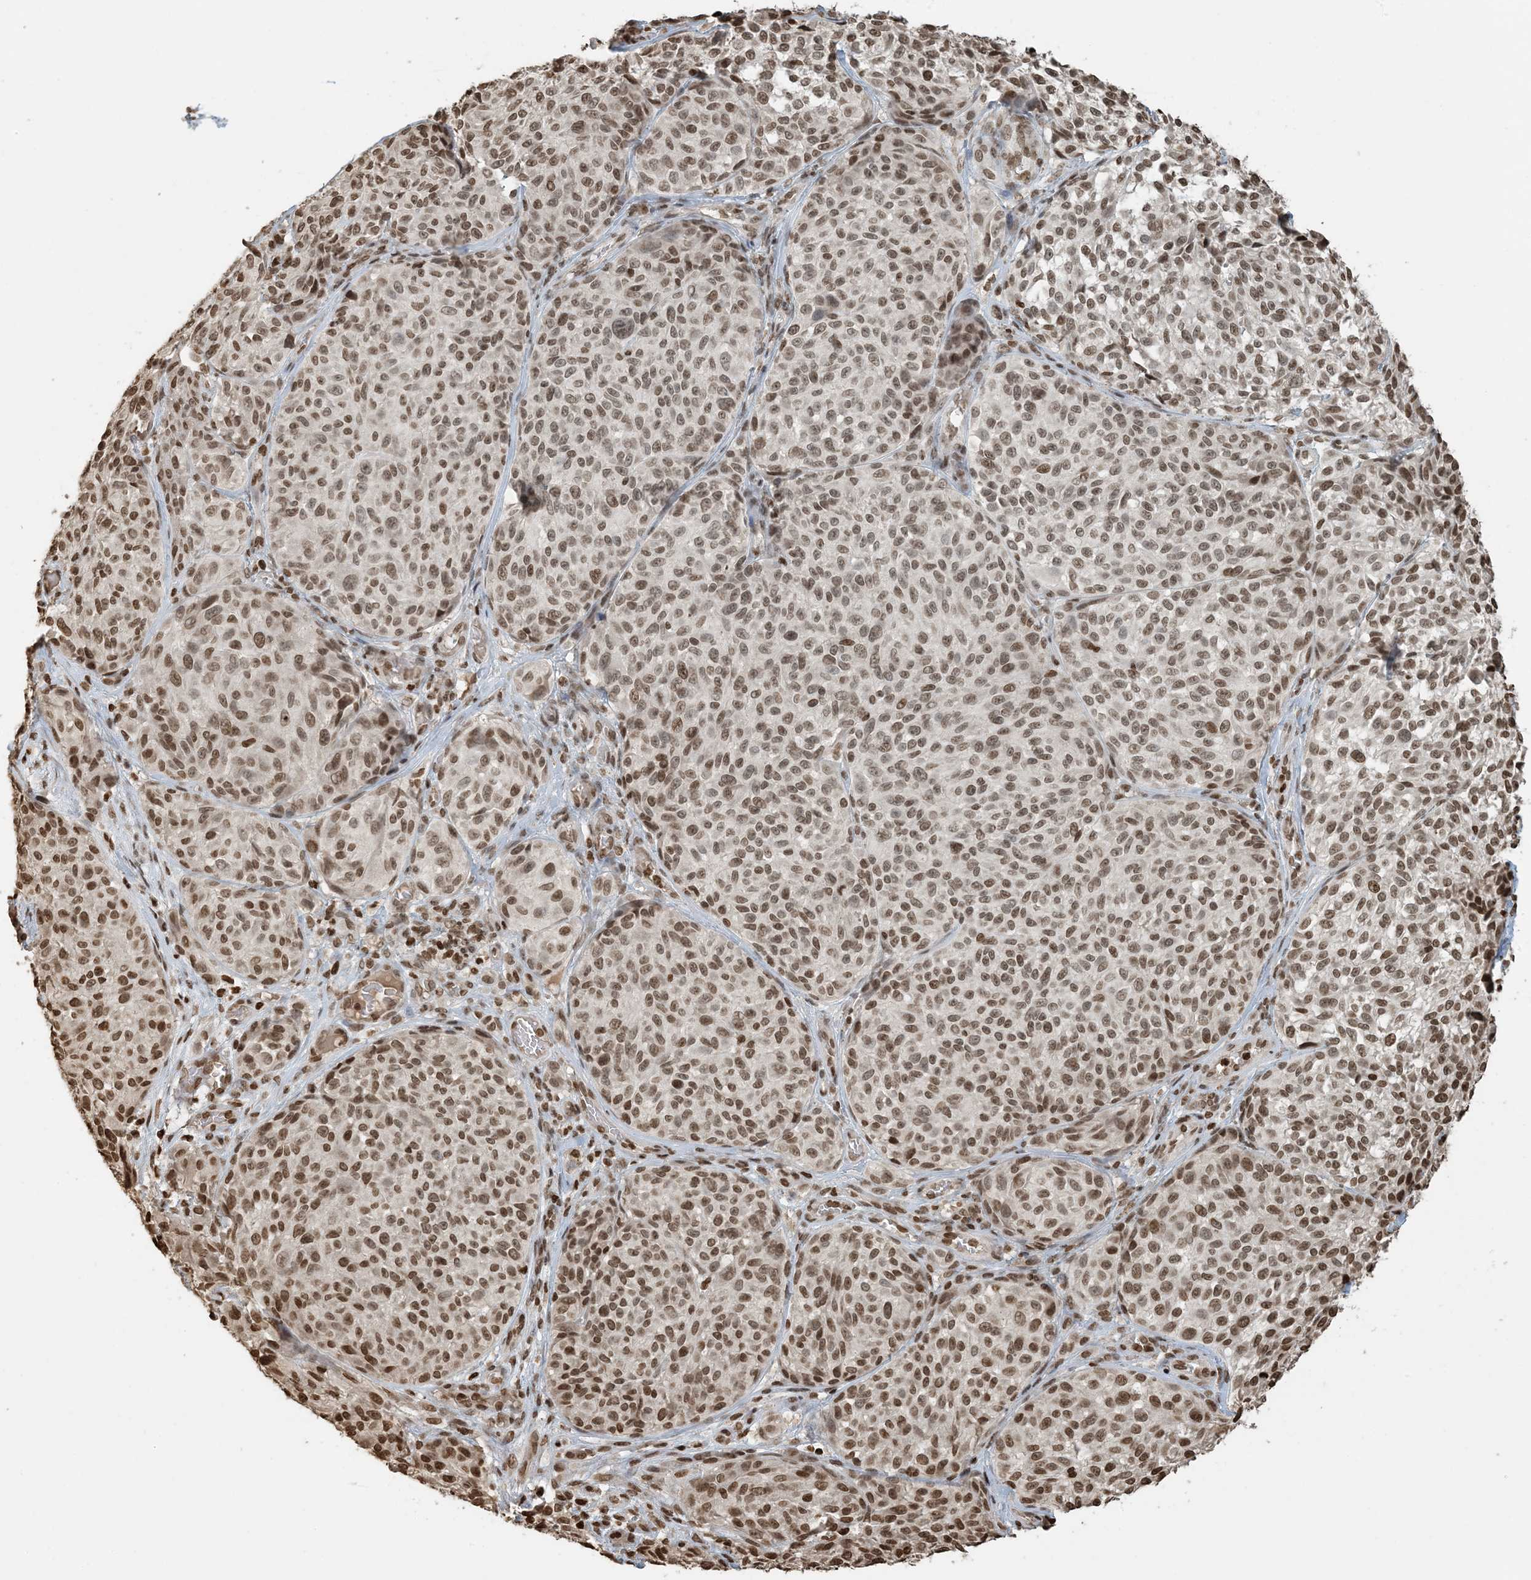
{"staining": {"intensity": "moderate", "quantity": ">75%", "location": "nuclear"}, "tissue": "melanoma", "cell_type": "Tumor cells", "image_type": "cancer", "snomed": [{"axis": "morphology", "description": "Malignant melanoma, NOS"}, {"axis": "topography", "description": "Skin"}], "caption": "Immunohistochemical staining of malignant melanoma exhibits medium levels of moderate nuclear expression in approximately >75% of tumor cells. (brown staining indicates protein expression, while blue staining denotes nuclei).", "gene": "H3-3B", "patient": {"sex": "male", "age": 83}}